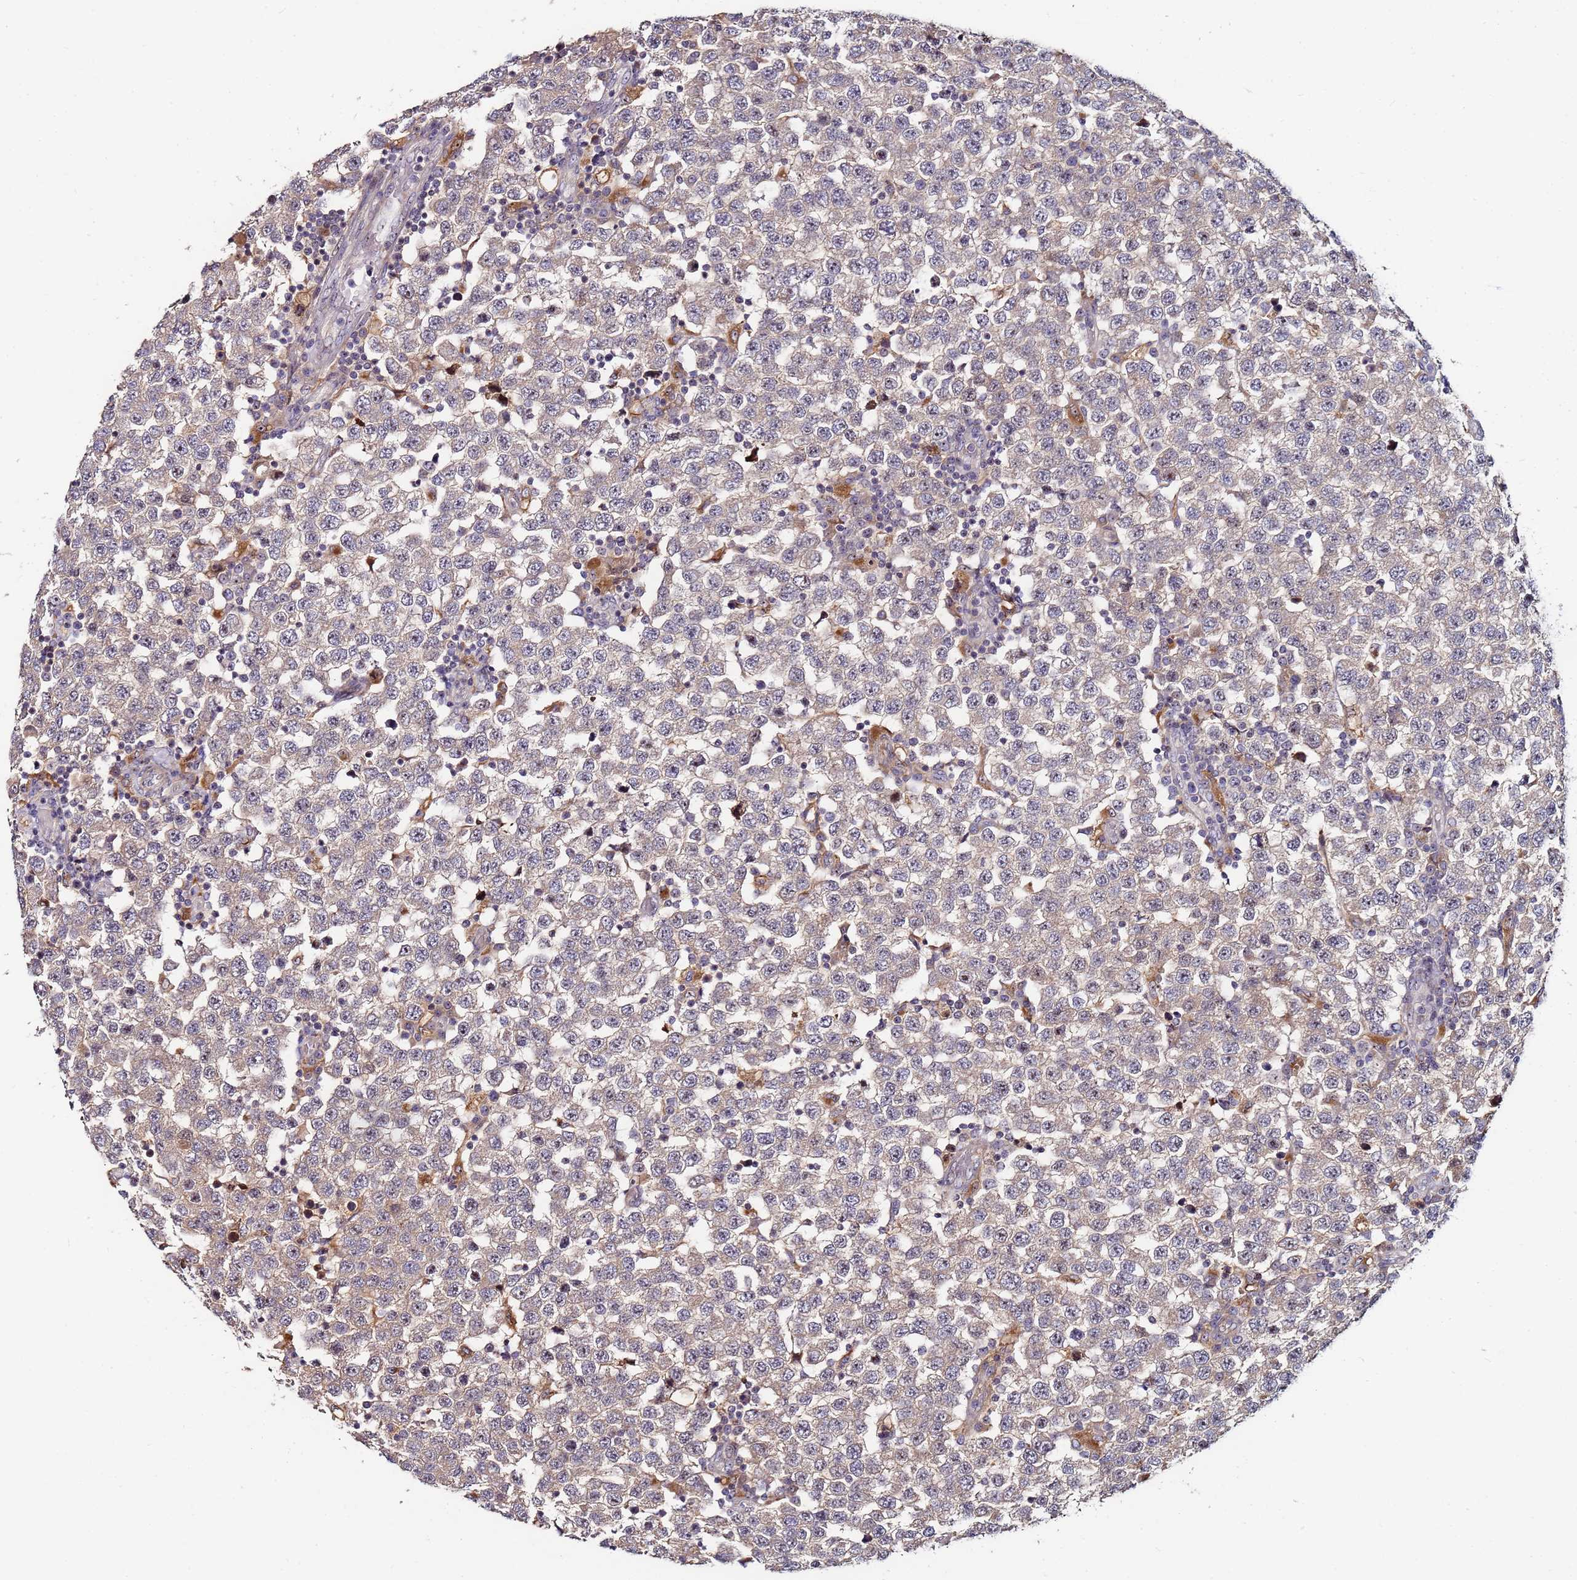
{"staining": {"intensity": "negative", "quantity": "none", "location": "none"}, "tissue": "testis cancer", "cell_type": "Tumor cells", "image_type": "cancer", "snomed": [{"axis": "morphology", "description": "Seminoma, NOS"}, {"axis": "topography", "description": "Testis"}], "caption": "IHC photomicrograph of neoplastic tissue: human testis cancer stained with DAB (3,3'-diaminobenzidine) displays no significant protein staining in tumor cells.", "gene": "KRI1", "patient": {"sex": "male", "age": 34}}